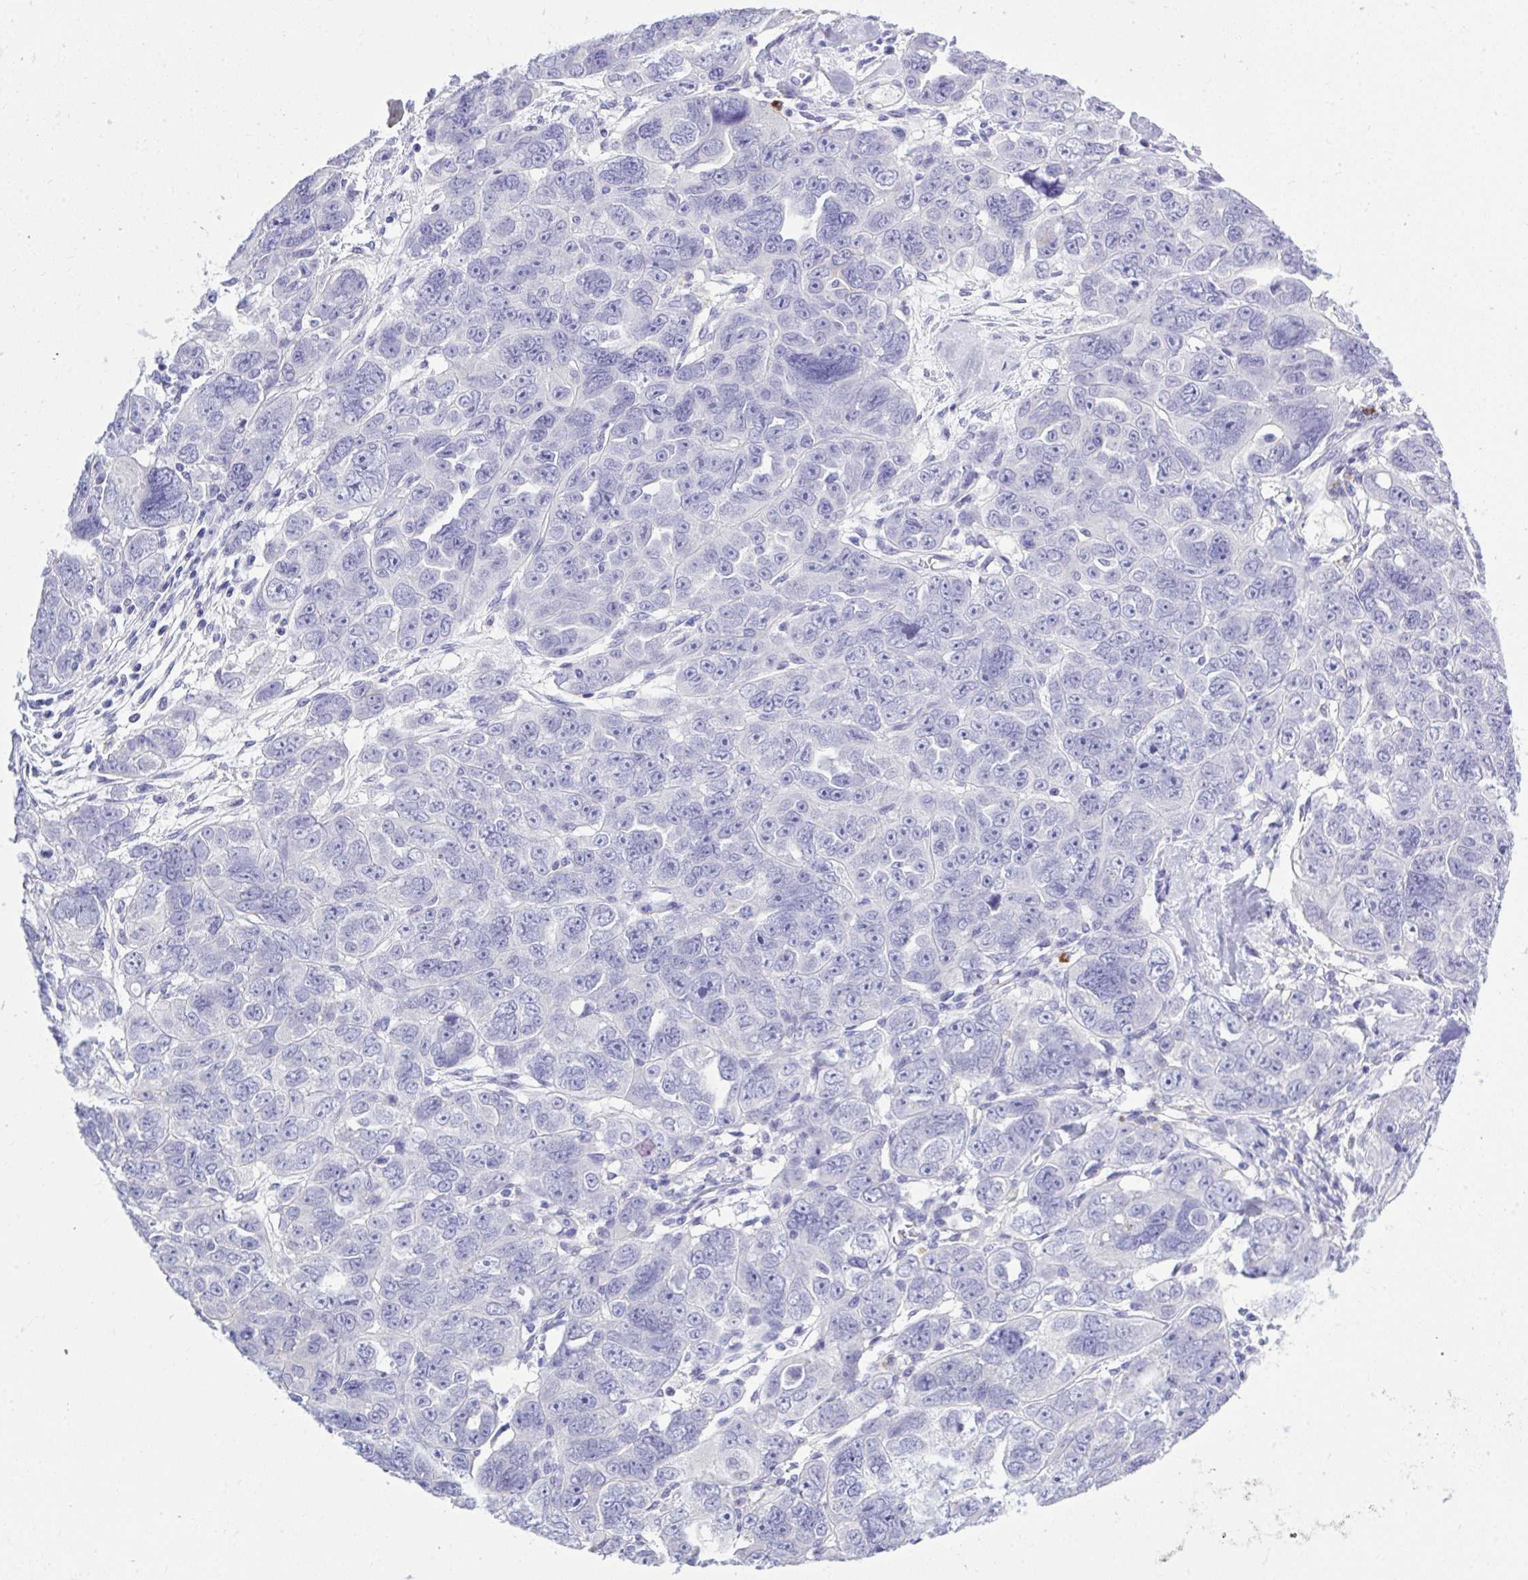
{"staining": {"intensity": "negative", "quantity": "none", "location": "none"}, "tissue": "ovarian cancer", "cell_type": "Tumor cells", "image_type": "cancer", "snomed": [{"axis": "morphology", "description": "Cystadenocarcinoma, serous, NOS"}, {"axis": "topography", "description": "Ovary"}], "caption": "Immunohistochemistry photomicrograph of neoplastic tissue: ovarian cancer (serous cystadenocarcinoma) stained with DAB (3,3'-diaminobenzidine) reveals no significant protein staining in tumor cells.", "gene": "PSD", "patient": {"sex": "female", "age": 63}}